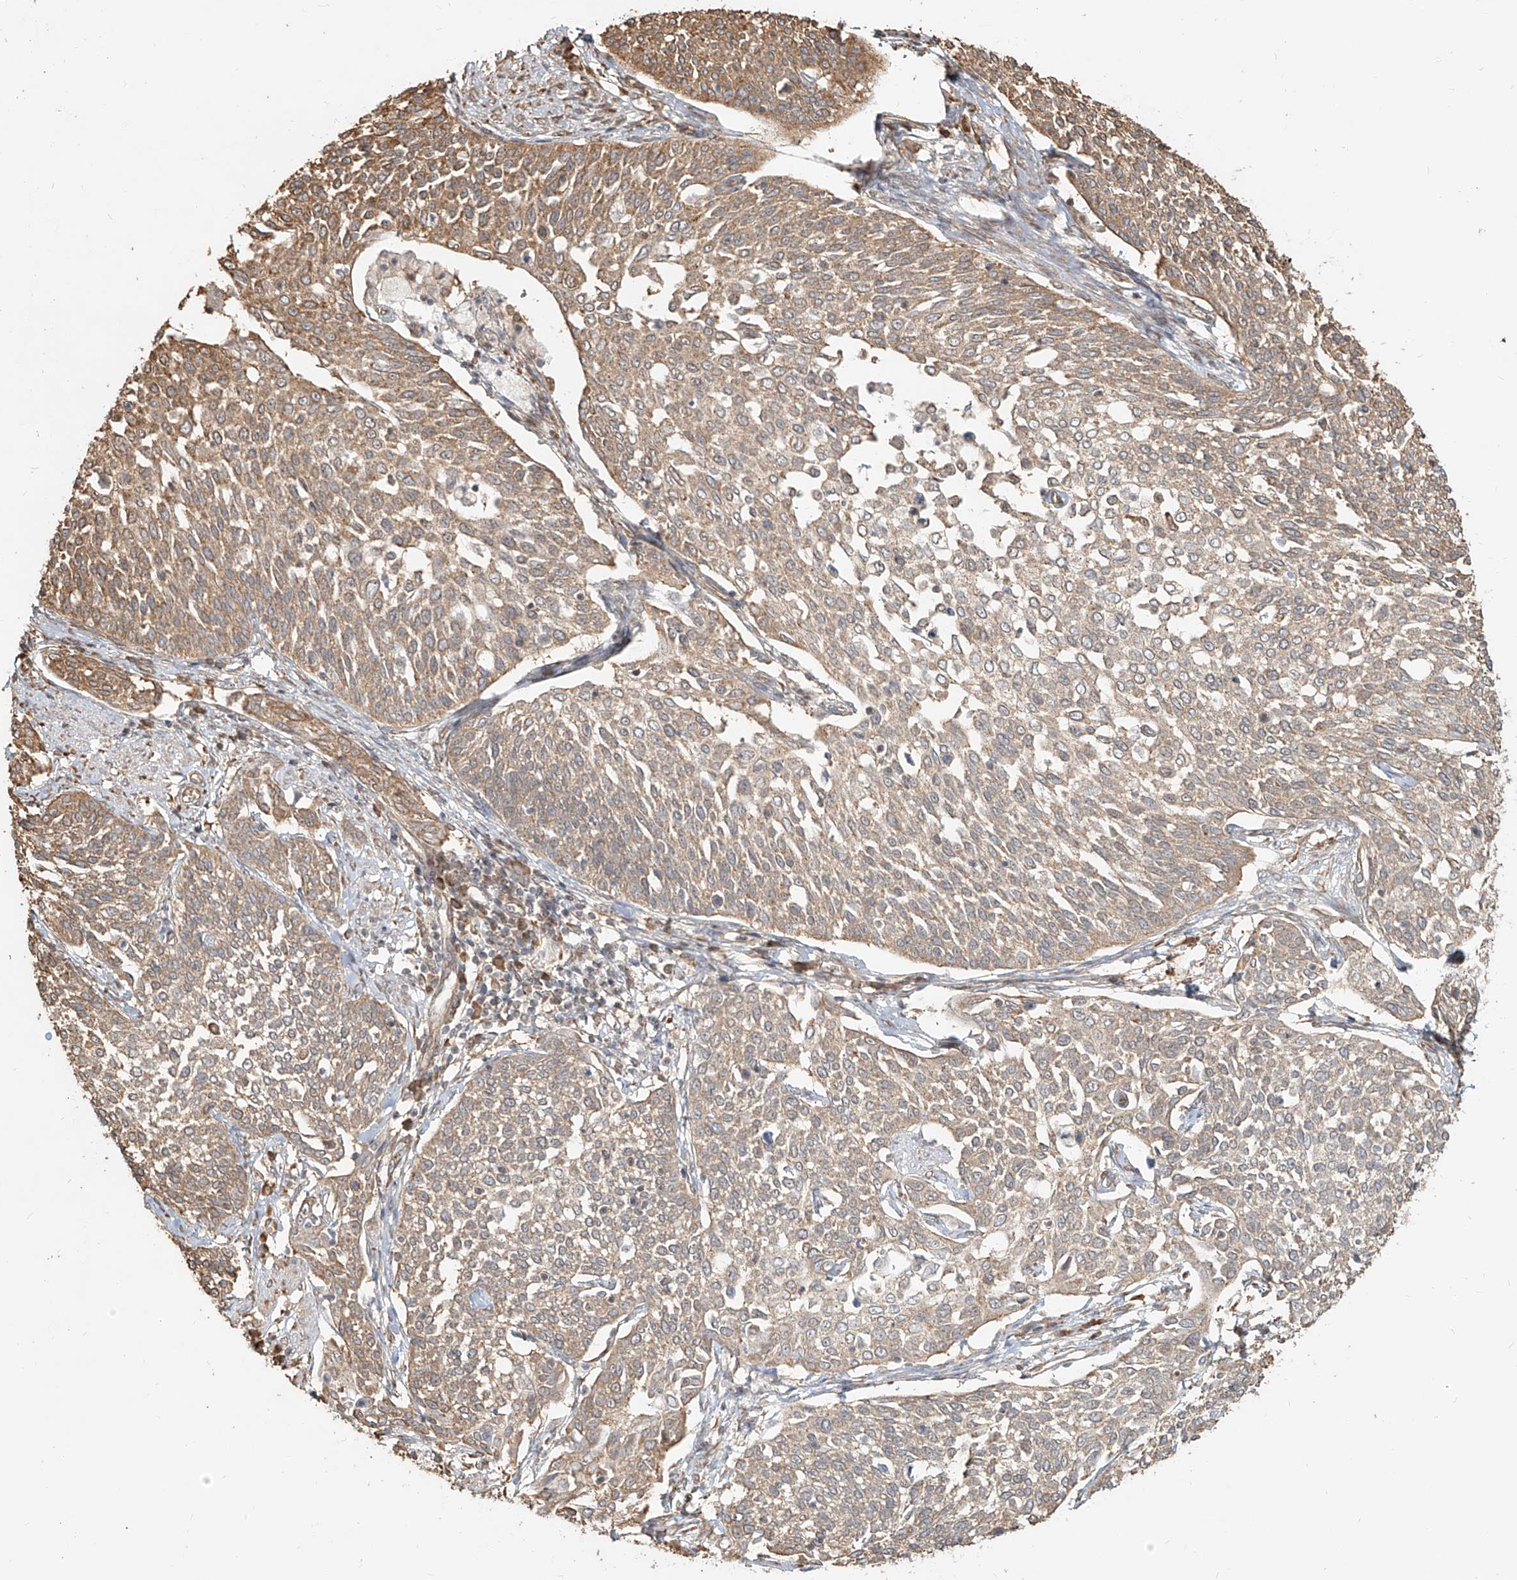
{"staining": {"intensity": "moderate", "quantity": ">75%", "location": "cytoplasmic/membranous"}, "tissue": "cervical cancer", "cell_type": "Tumor cells", "image_type": "cancer", "snomed": [{"axis": "morphology", "description": "Squamous cell carcinoma, NOS"}, {"axis": "topography", "description": "Cervix"}], "caption": "Cervical cancer stained with DAB (3,3'-diaminobenzidine) immunohistochemistry reveals medium levels of moderate cytoplasmic/membranous staining in about >75% of tumor cells. Using DAB (brown) and hematoxylin (blue) stains, captured at high magnification using brightfield microscopy.", "gene": "UBE2K", "patient": {"sex": "female", "age": 34}}